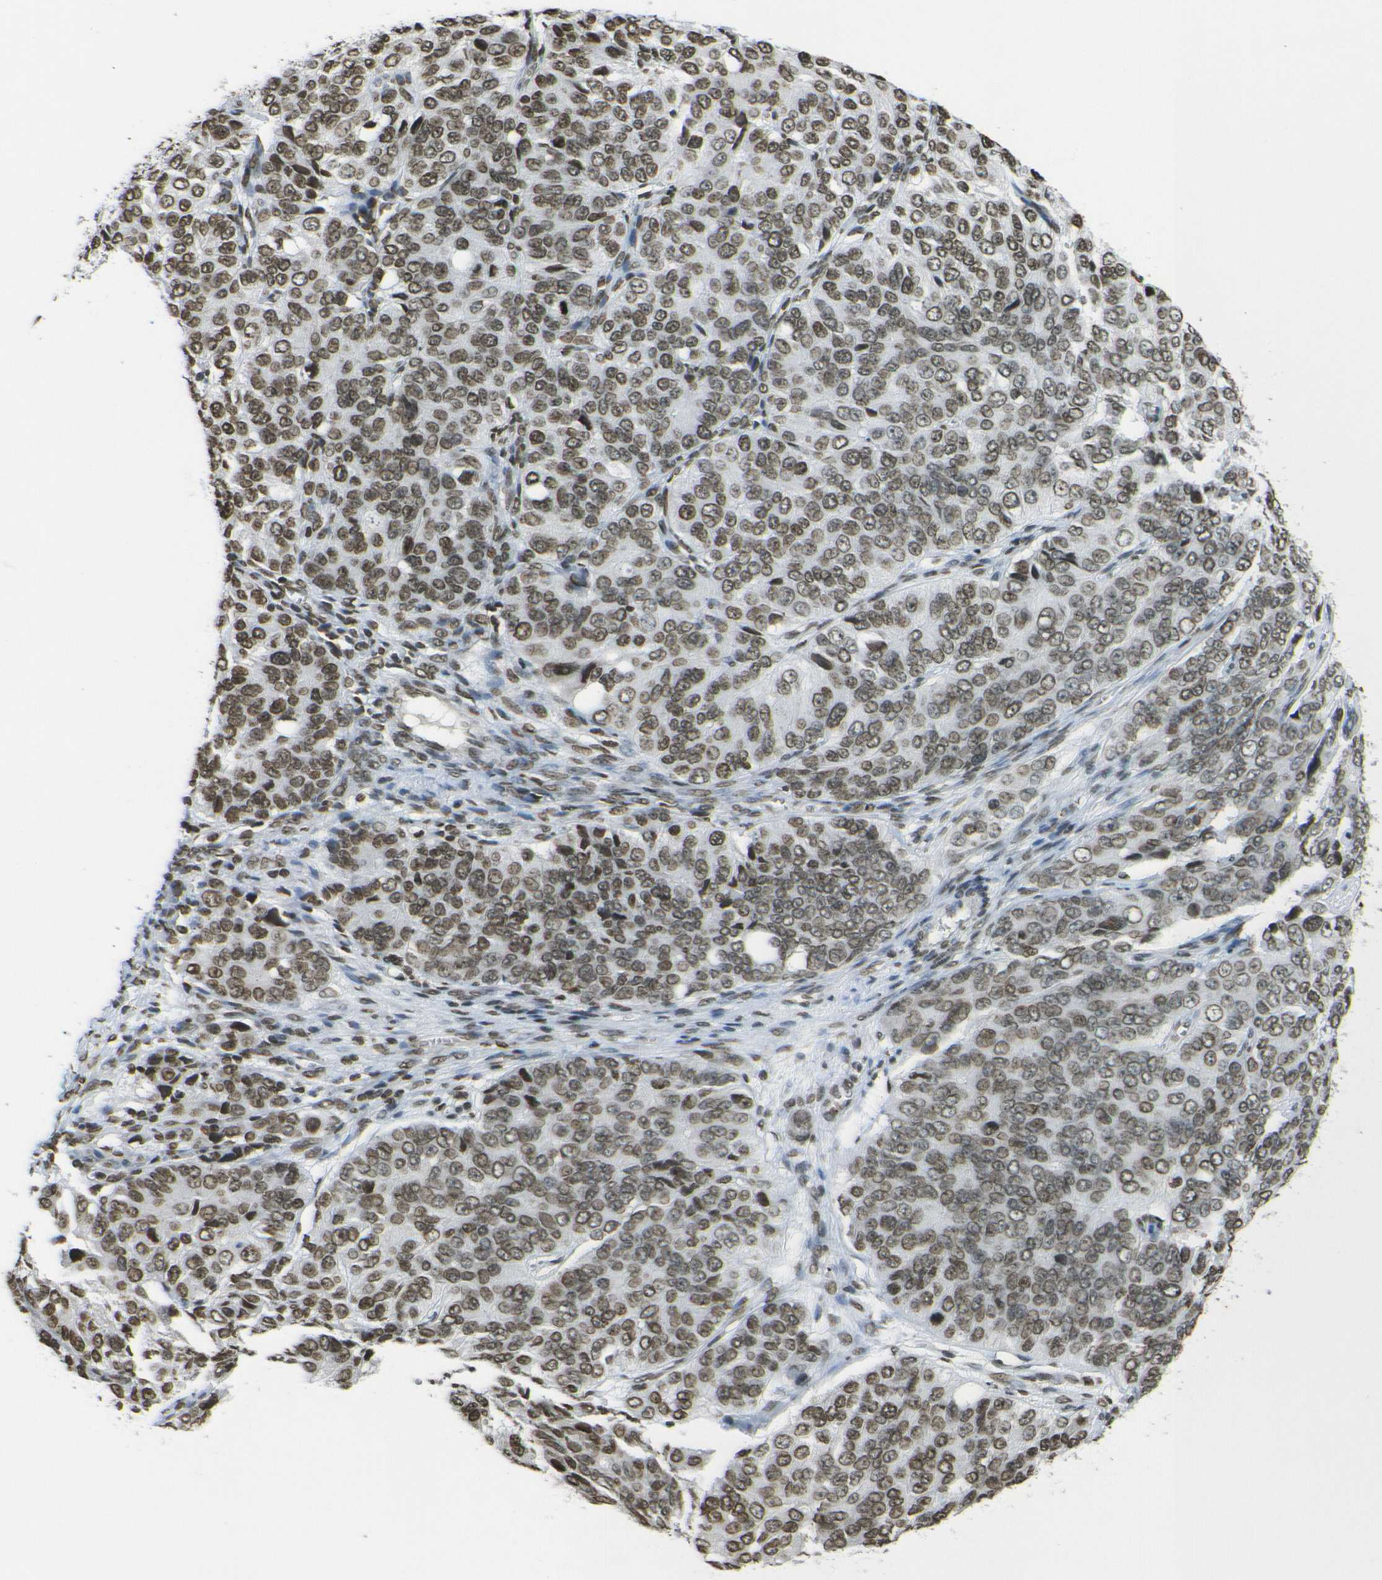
{"staining": {"intensity": "moderate", "quantity": ">75%", "location": "nuclear"}, "tissue": "ovarian cancer", "cell_type": "Tumor cells", "image_type": "cancer", "snomed": [{"axis": "morphology", "description": "Carcinoma, endometroid"}, {"axis": "topography", "description": "Ovary"}], "caption": "The histopathology image shows a brown stain indicating the presence of a protein in the nuclear of tumor cells in endometroid carcinoma (ovarian).", "gene": "H4C16", "patient": {"sex": "female", "age": 51}}